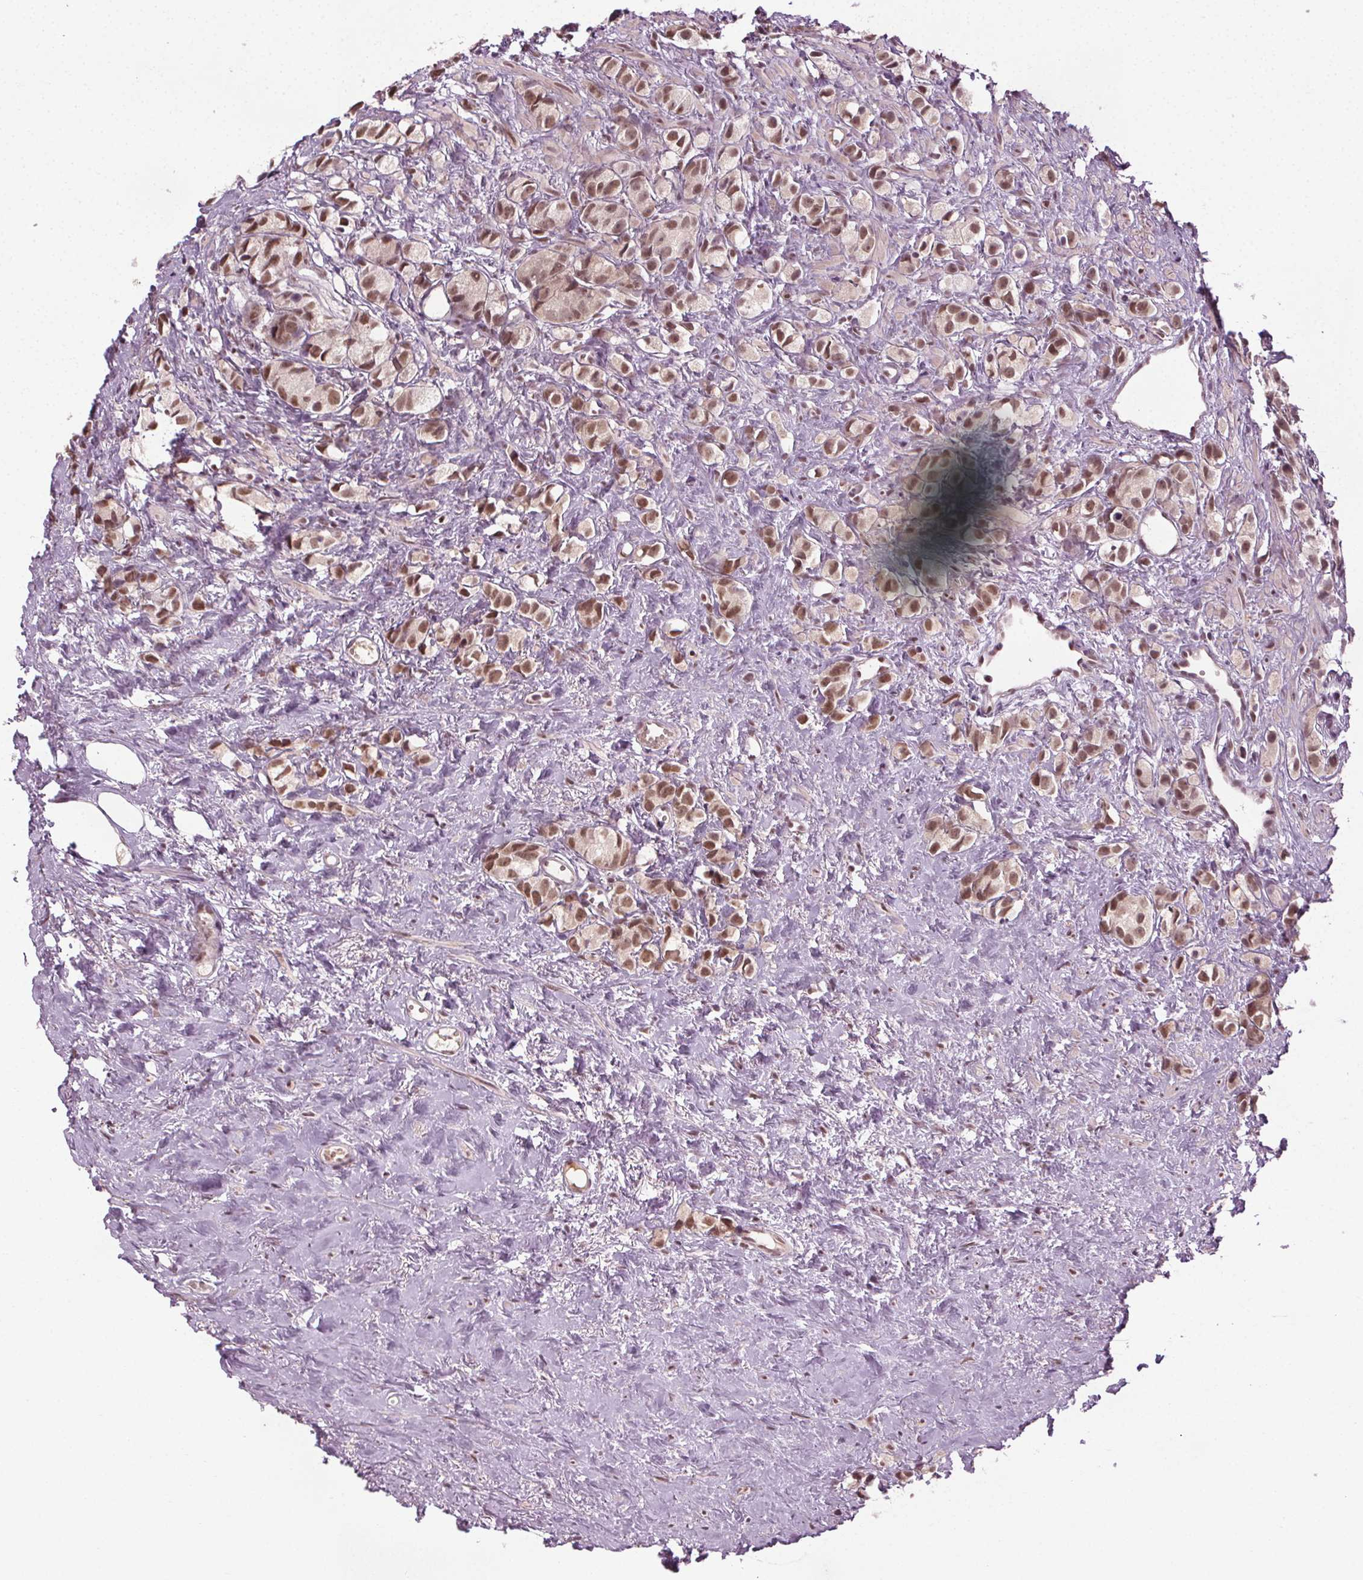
{"staining": {"intensity": "moderate", "quantity": ">75%", "location": "nuclear"}, "tissue": "prostate cancer", "cell_type": "Tumor cells", "image_type": "cancer", "snomed": [{"axis": "morphology", "description": "Adenocarcinoma, High grade"}, {"axis": "topography", "description": "Prostate"}], "caption": "IHC image of neoplastic tissue: human prostate adenocarcinoma (high-grade) stained using immunohistochemistry exhibits medium levels of moderate protein expression localized specifically in the nuclear of tumor cells, appearing as a nuclear brown color.", "gene": "MED6", "patient": {"sex": "male", "age": 81}}